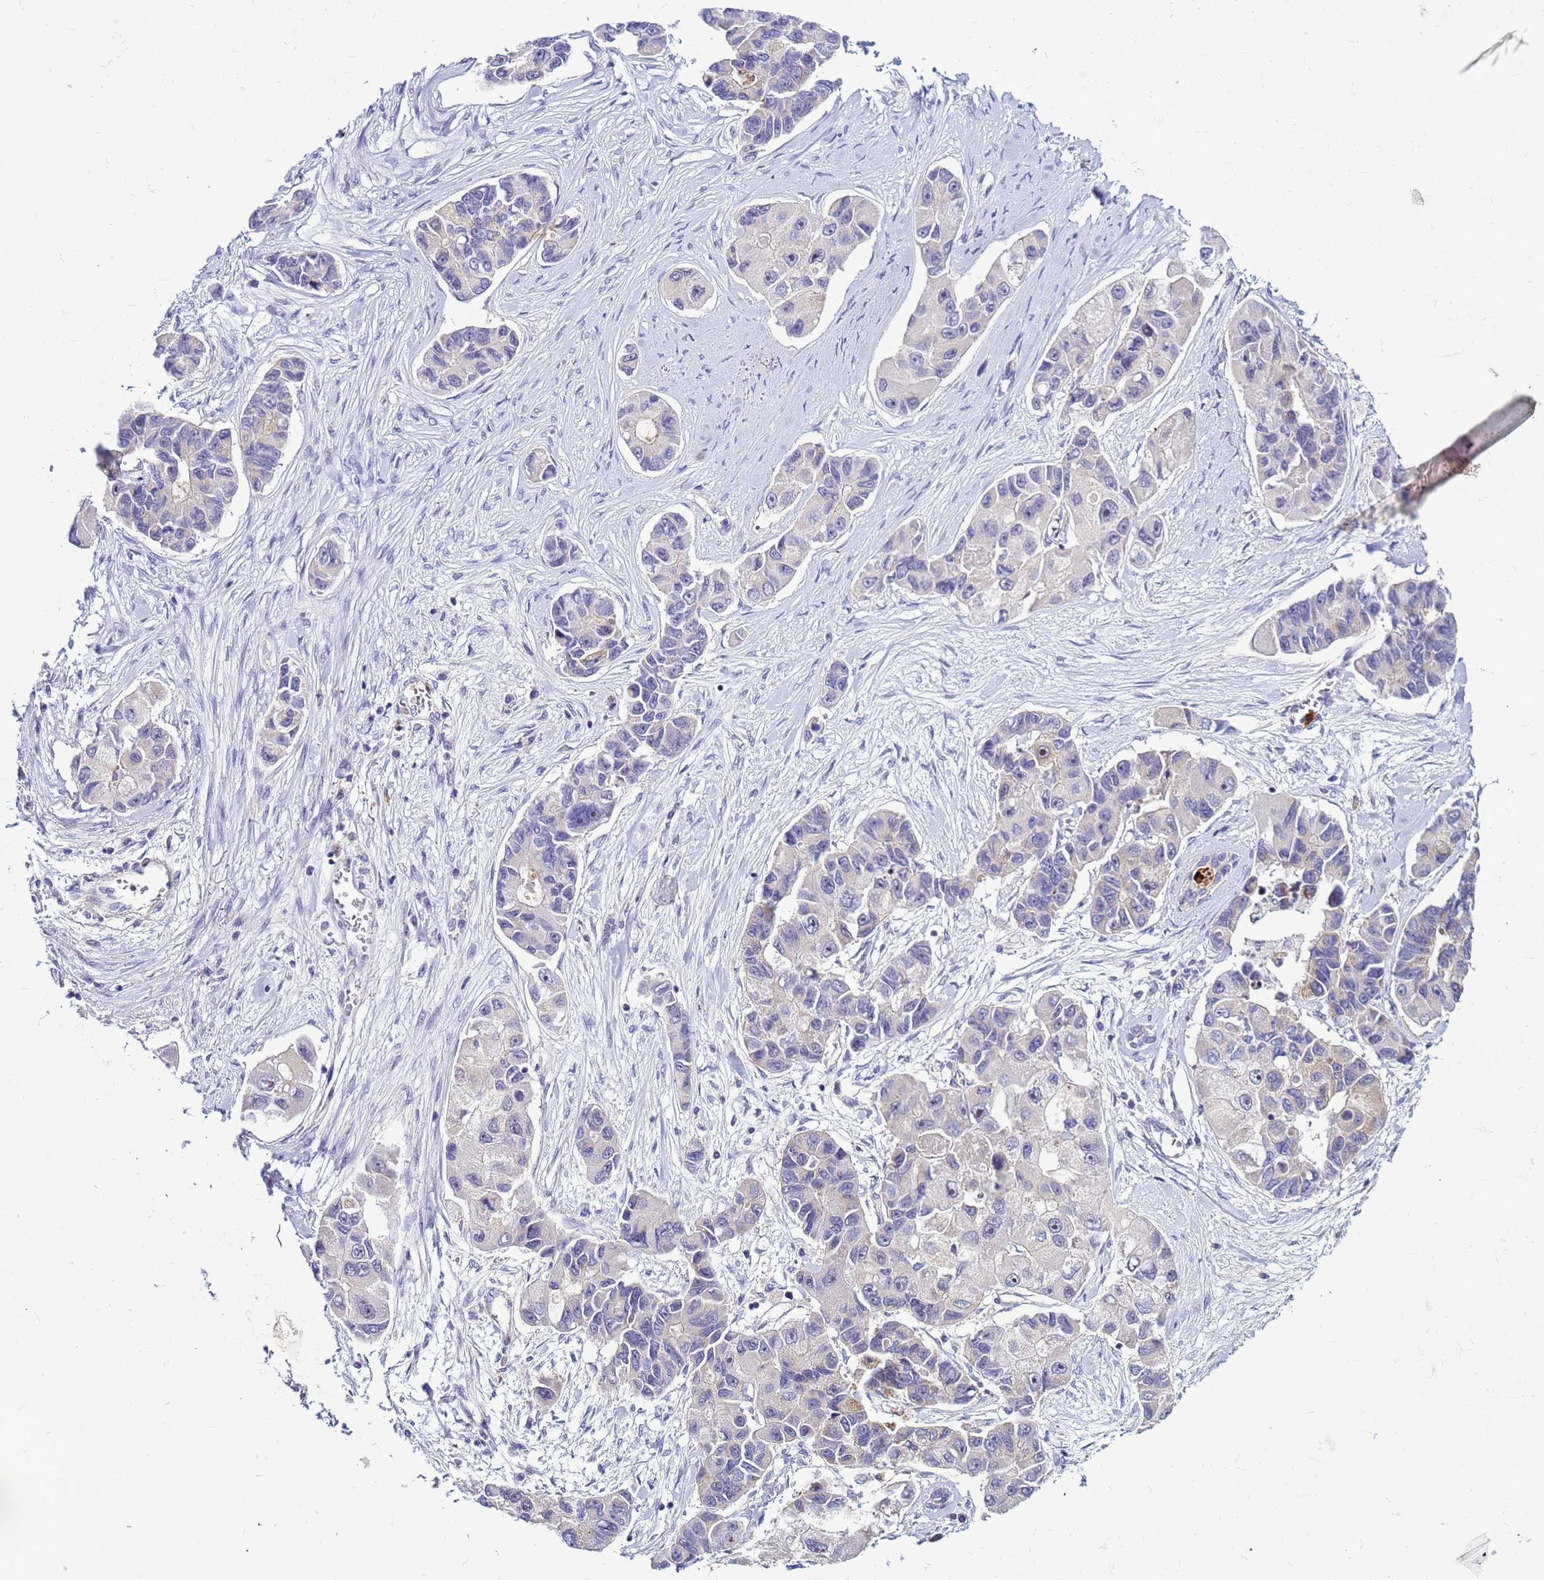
{"staining": {"intensity": "negative", "quantity": "none", "location": "none"}, "tissue": "lung cancer", "cell_type": "Tumor cells", "image_type": "cancer", "snomed": [{"axis": "morphology", "description": "Adenocarcinoma, NOS"}, {"axis": "topography", "description": "Lung"}], "caption": "Protein analysis of lung cancer (adenocarcinoma) reveals no significant staining in tumor cells. (DAB (3,3'-diaminobenzidine) immunohistochemistry (IHC) visualized using brightfield microscopy, high magnification).", "gene": "VPS4B", "patient": {"sex": "female", "age": 54}}